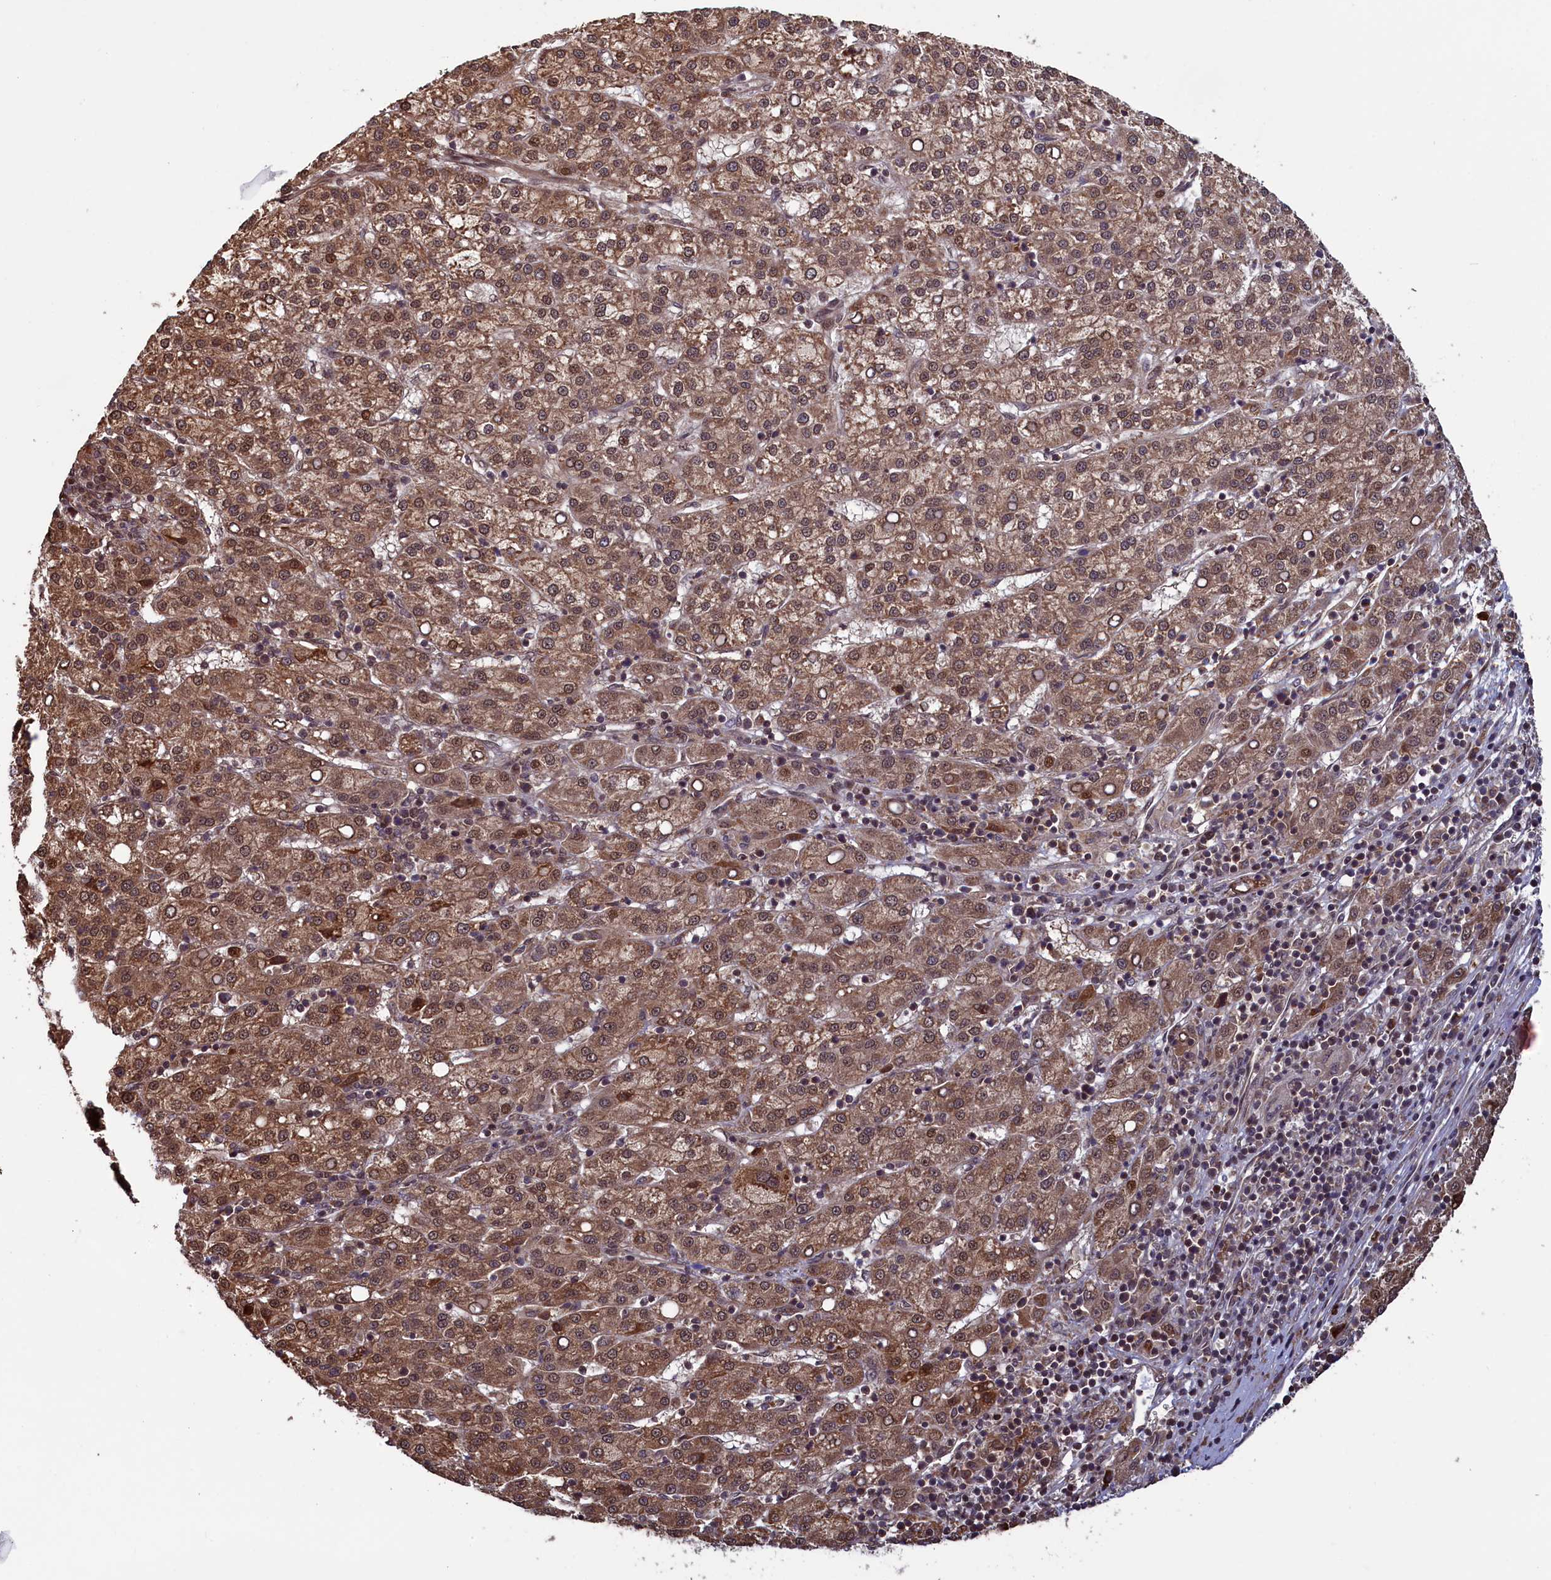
{"staining": {"intensity": "moderate", "quantity": ">75%", "location": "cytoplasmic/membranous,nuclear"}, "tissue": "liver cancer", "cell_type": "Tumor cells", "image_type": "cancer", "snomed": [{"axis": "morphology", "description": "Carcinoma, Hepatocellular, NOS"}, {"axis": "topography", "description": "Liver"}], "caption": "Immunohistochemistry photomicrograph of human liver cancer (hepatocellular carcinoma) stained for a protein (brown), which demonstrates medium levels of moderate cytoplasmic/membranous and nuclear positivity in about >75% of tumor cells.", "gene": "NAE1", "patient": {"sex": "female", "age": 58}}